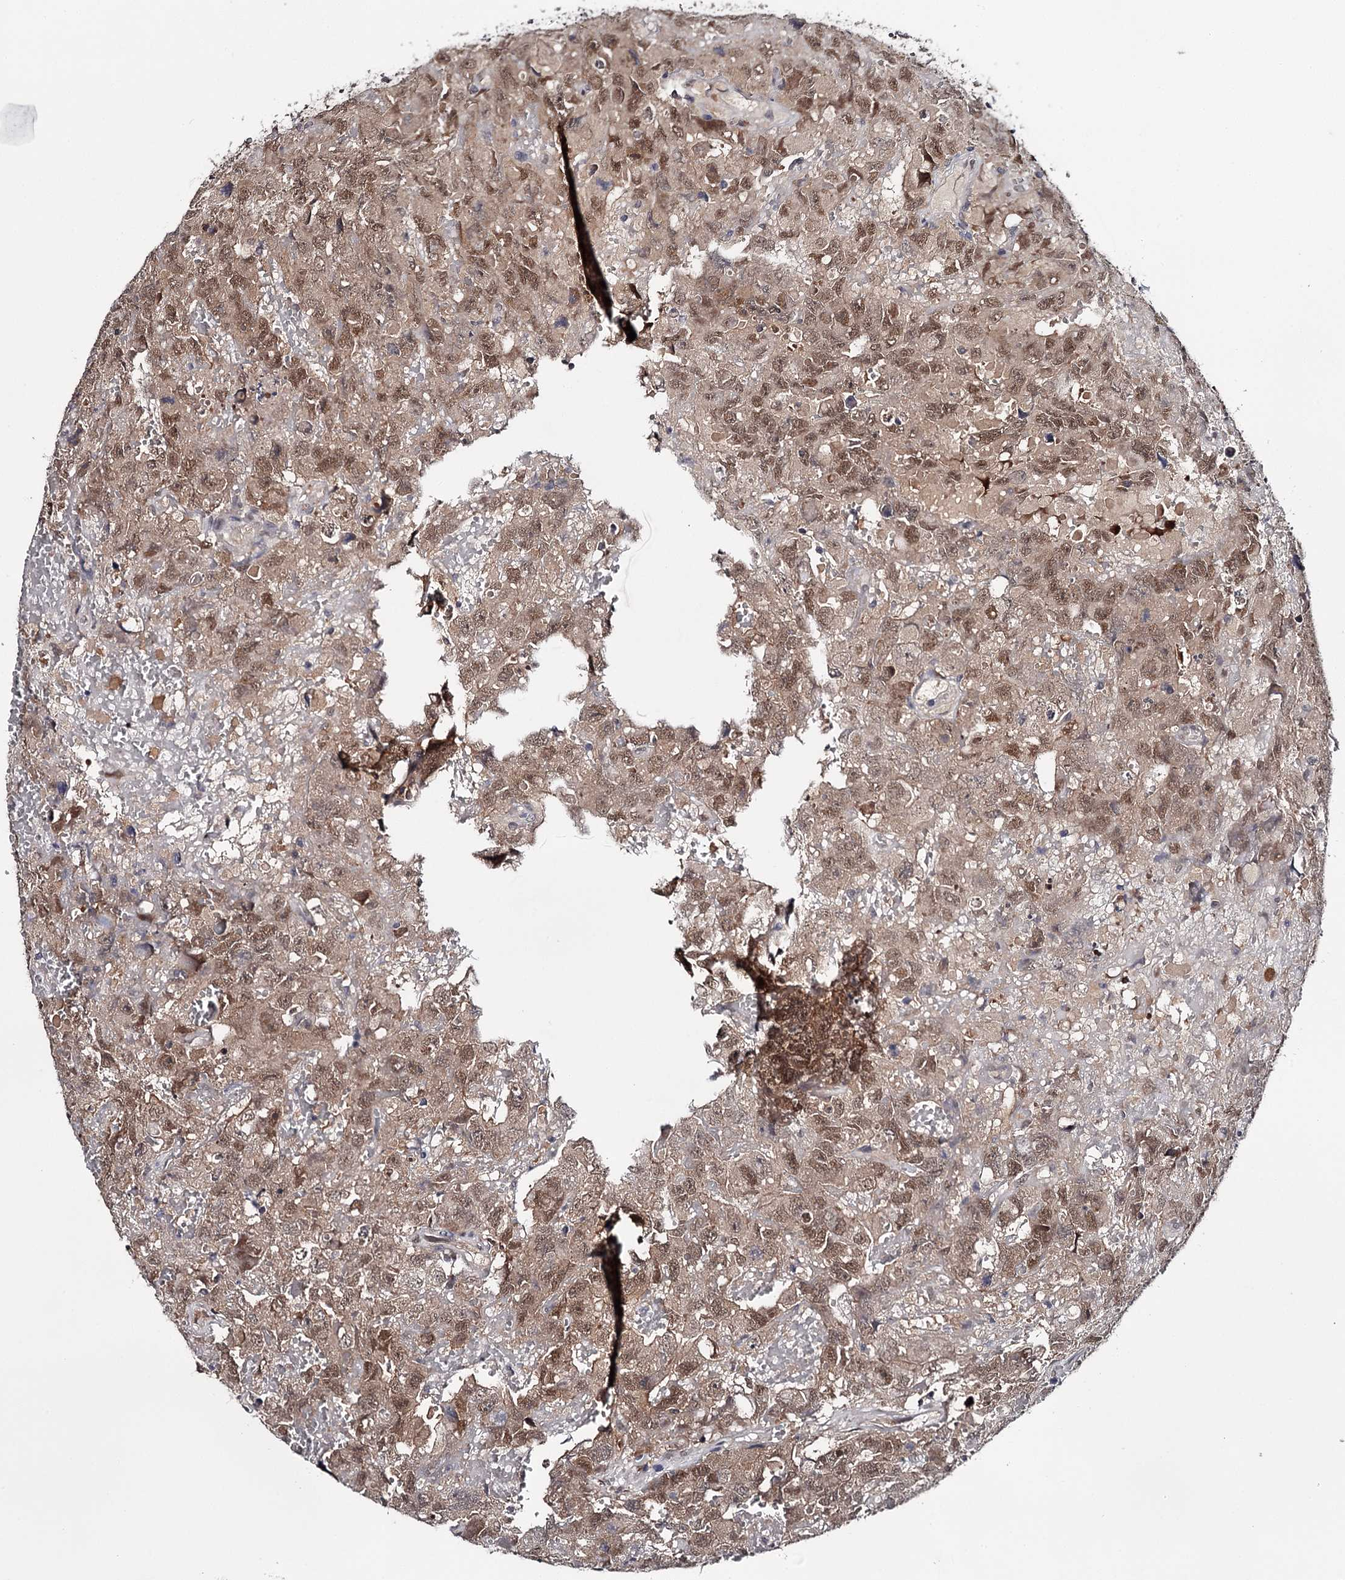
{"staining": {"intensity": "moderate", "quantity": "25%-75%", "location": "cytoplasmic/membranous,nuclear"}, "tissue": "testis cancer", "cell_type": "Tumor cells", "image_type": "cancer", "snomed": [{"axis": "morphology", "description": "Carcinoma, Embryonal, NOS"}, {"axis": "topography", "description": "Testis"}], "caption": "A photomicrograph of testis embryonal carcinoma stained for a protein displays moderate cytoplasmic/membranous and nuclear brown staining in tumor cells.", "gene": "GTSF1", "patient": {"sex": "male", "age": 45}}